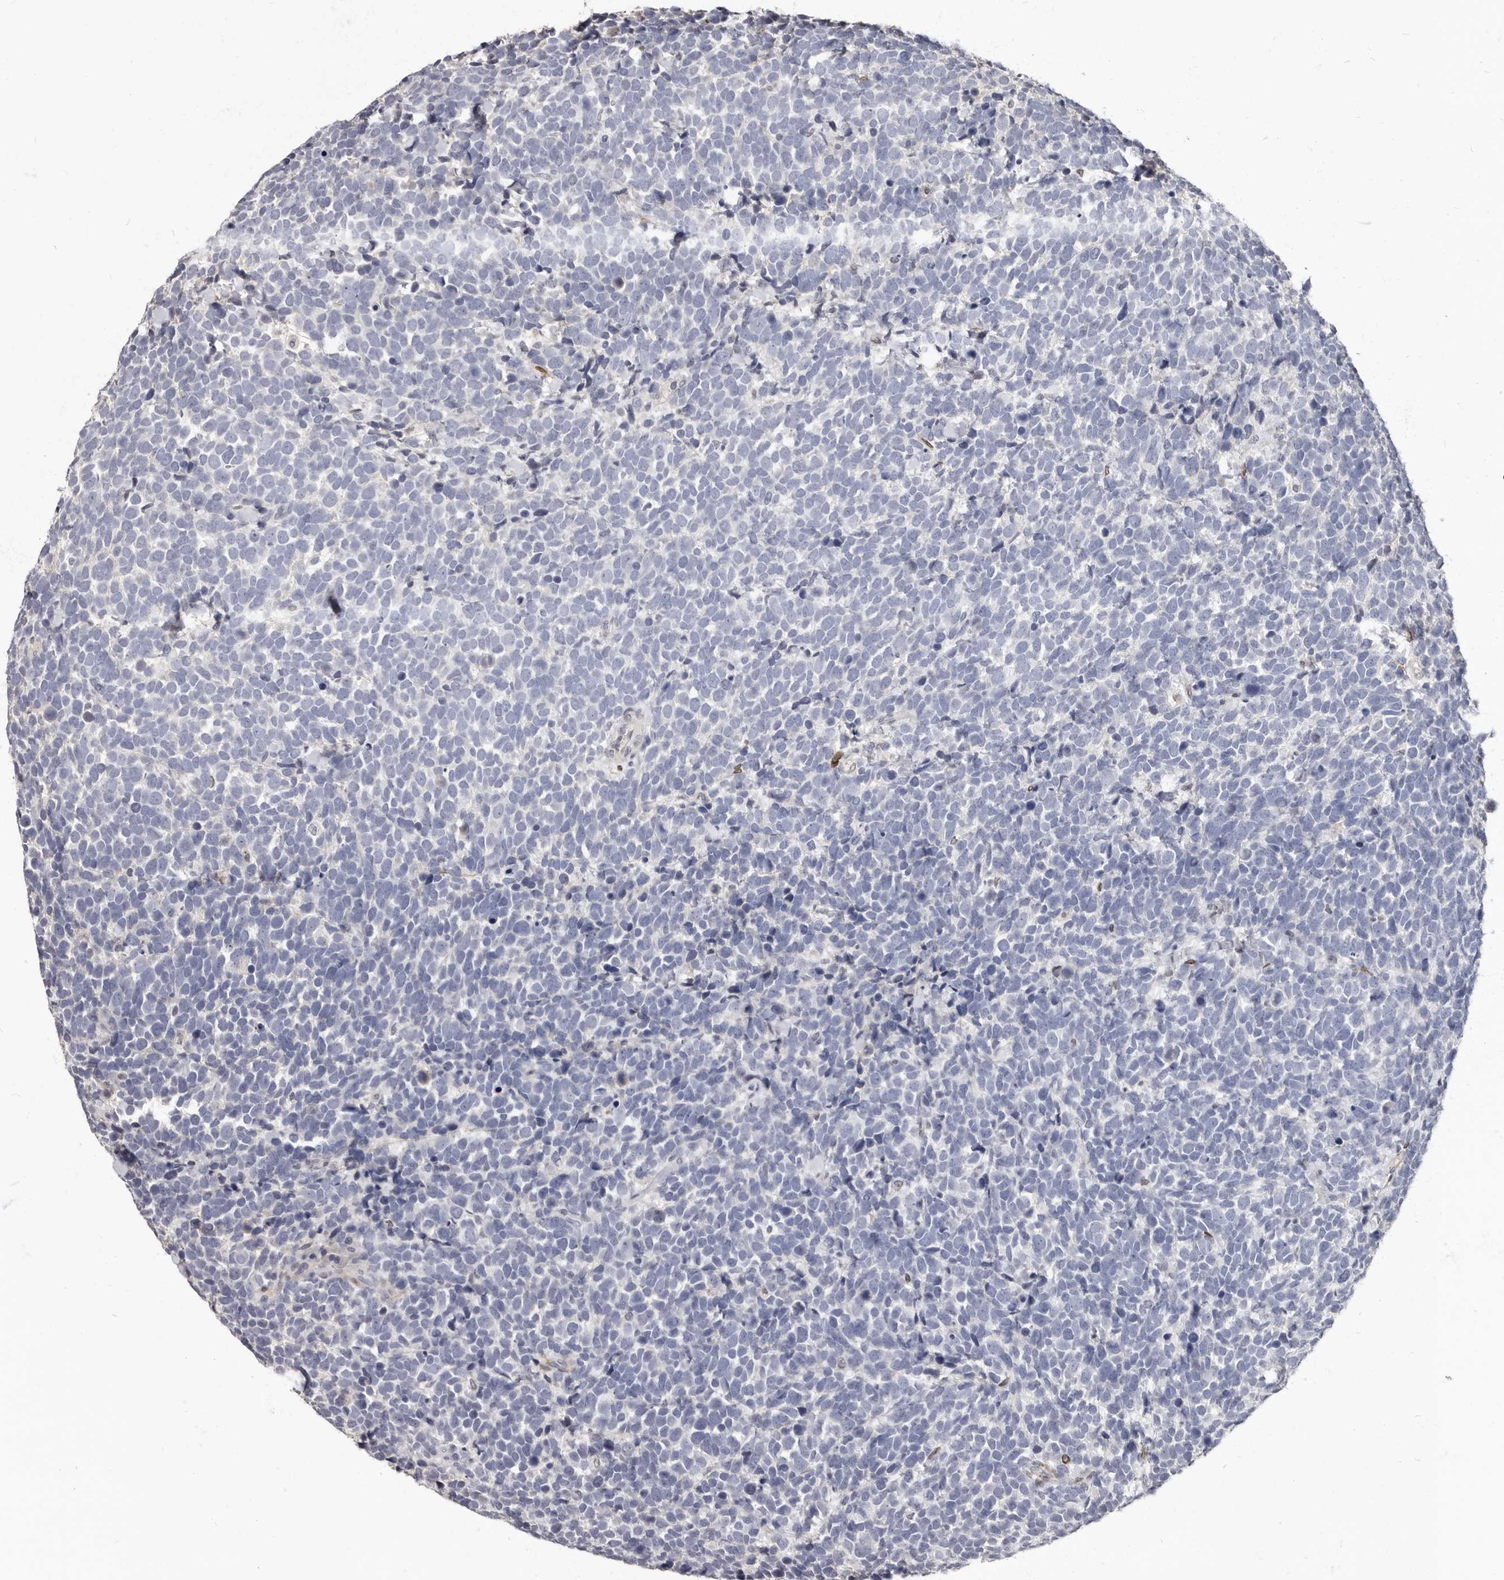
{"staining": {"intensity": "negative", "quantity": "none", "location": "none"}, "tissue": "urothelial cancer", "cell_type": "Tumor cells", "image_type": "cancer", "snomed": [{"axis": "morphology", "description": "Urothelial carcinoma, High grade"}, {"axis": "topography", "description": "Urinary bladder"}], "caption": "IHC histopathology image of human high-grade urothelial carcinoma stained for a protein (brown), which shows no expression in tumor cells.", "gene": "MRGPRF", "patient": {"sex": "female", "age": 82}}